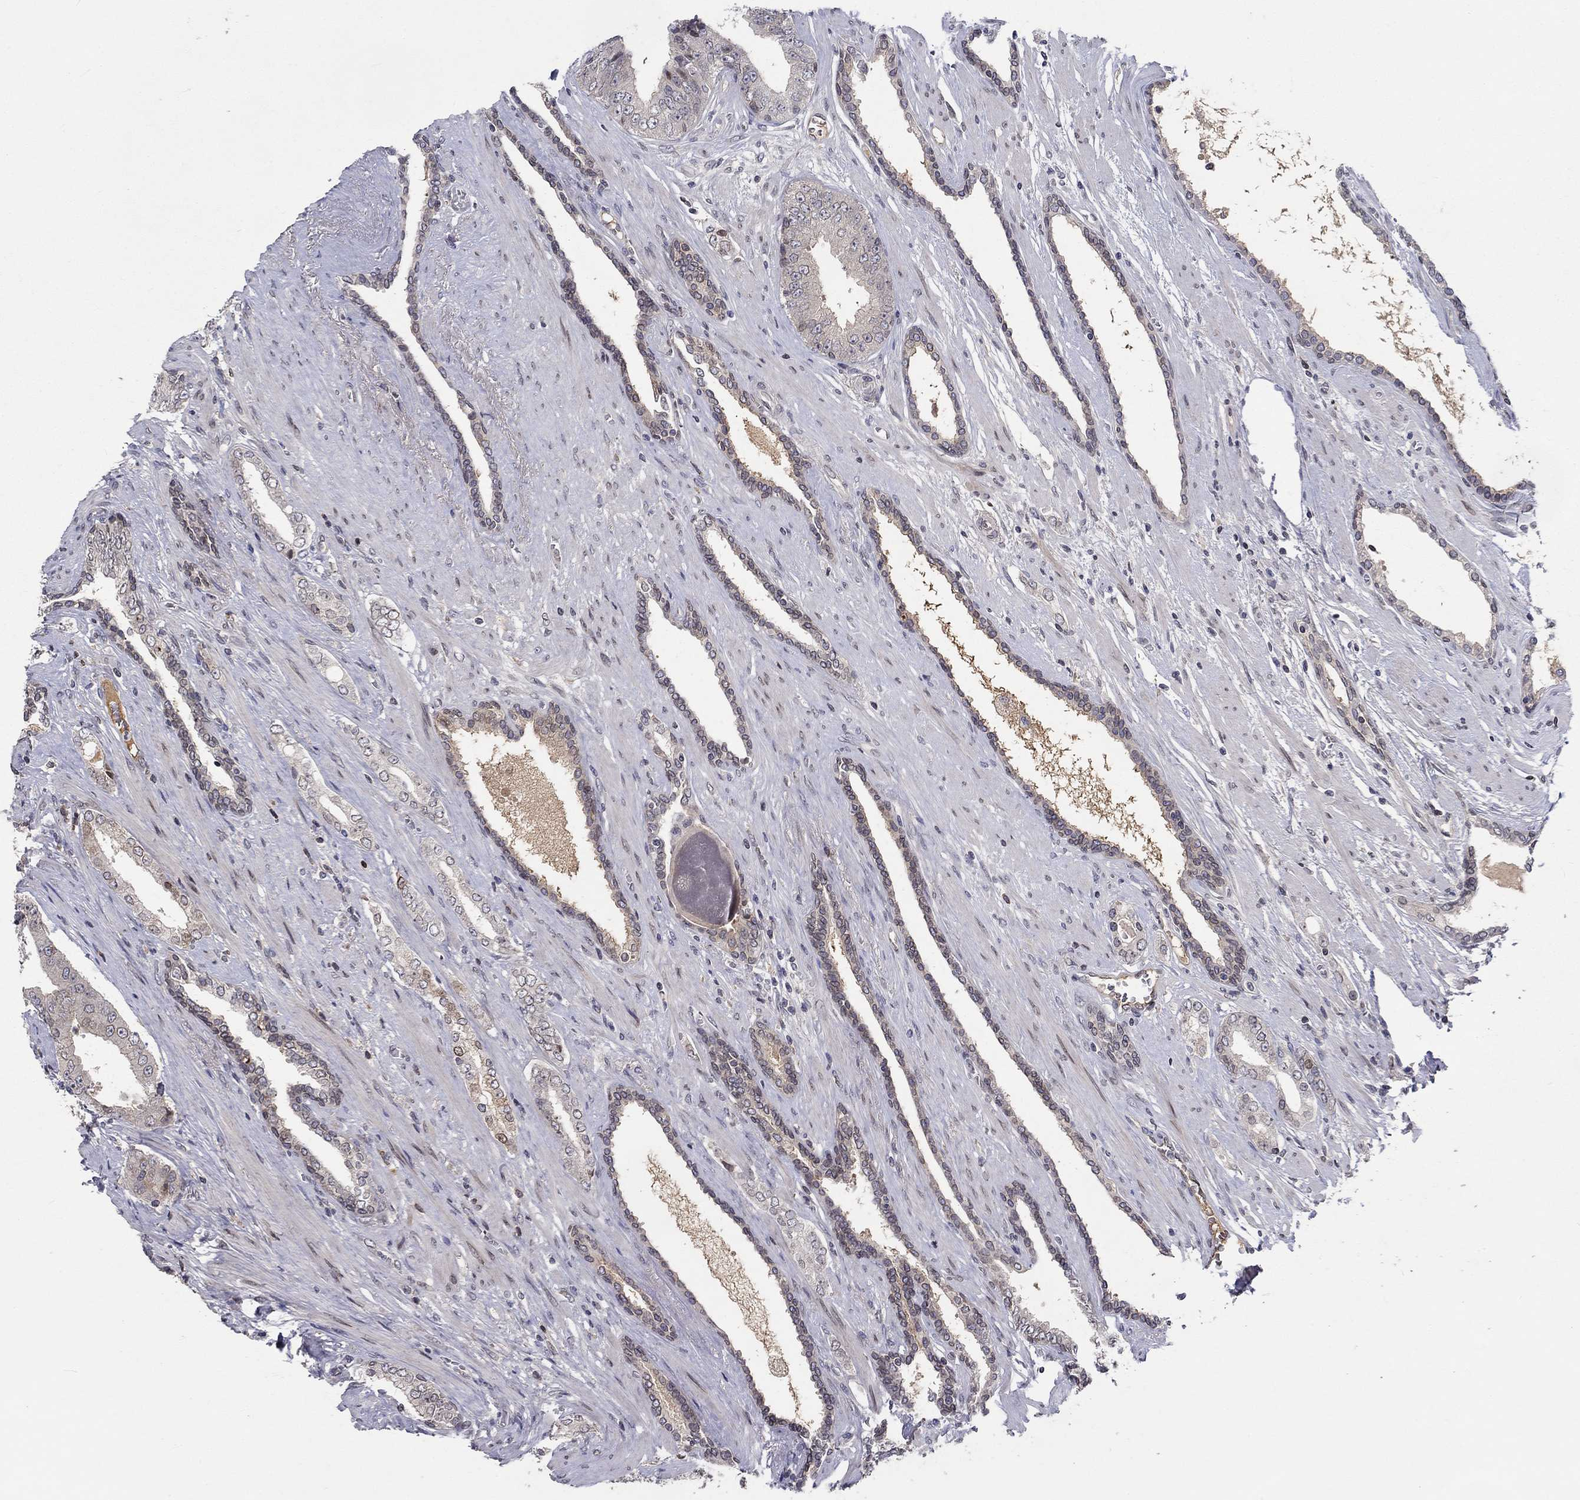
{"staining": {"intensity": "negative", "quantity": "none", "location": "none"}, "tissue": "prostate cancer", "cell_type": "Tumor cells", "image_type": "cancer", "snomed": [{"axis": "morphology", "description": "Adenocarcinoma, Low grade"}, {"axis": "topography", "description": "Prostate and seminal vesicle, NOS"}], "caption": "Micrograph shows no protein staining in tumor cells of prostate adenocarcinoma (low-grade) tissue.", "gene": "CETN3", "patient": {"sex": "male", "age": 61}}